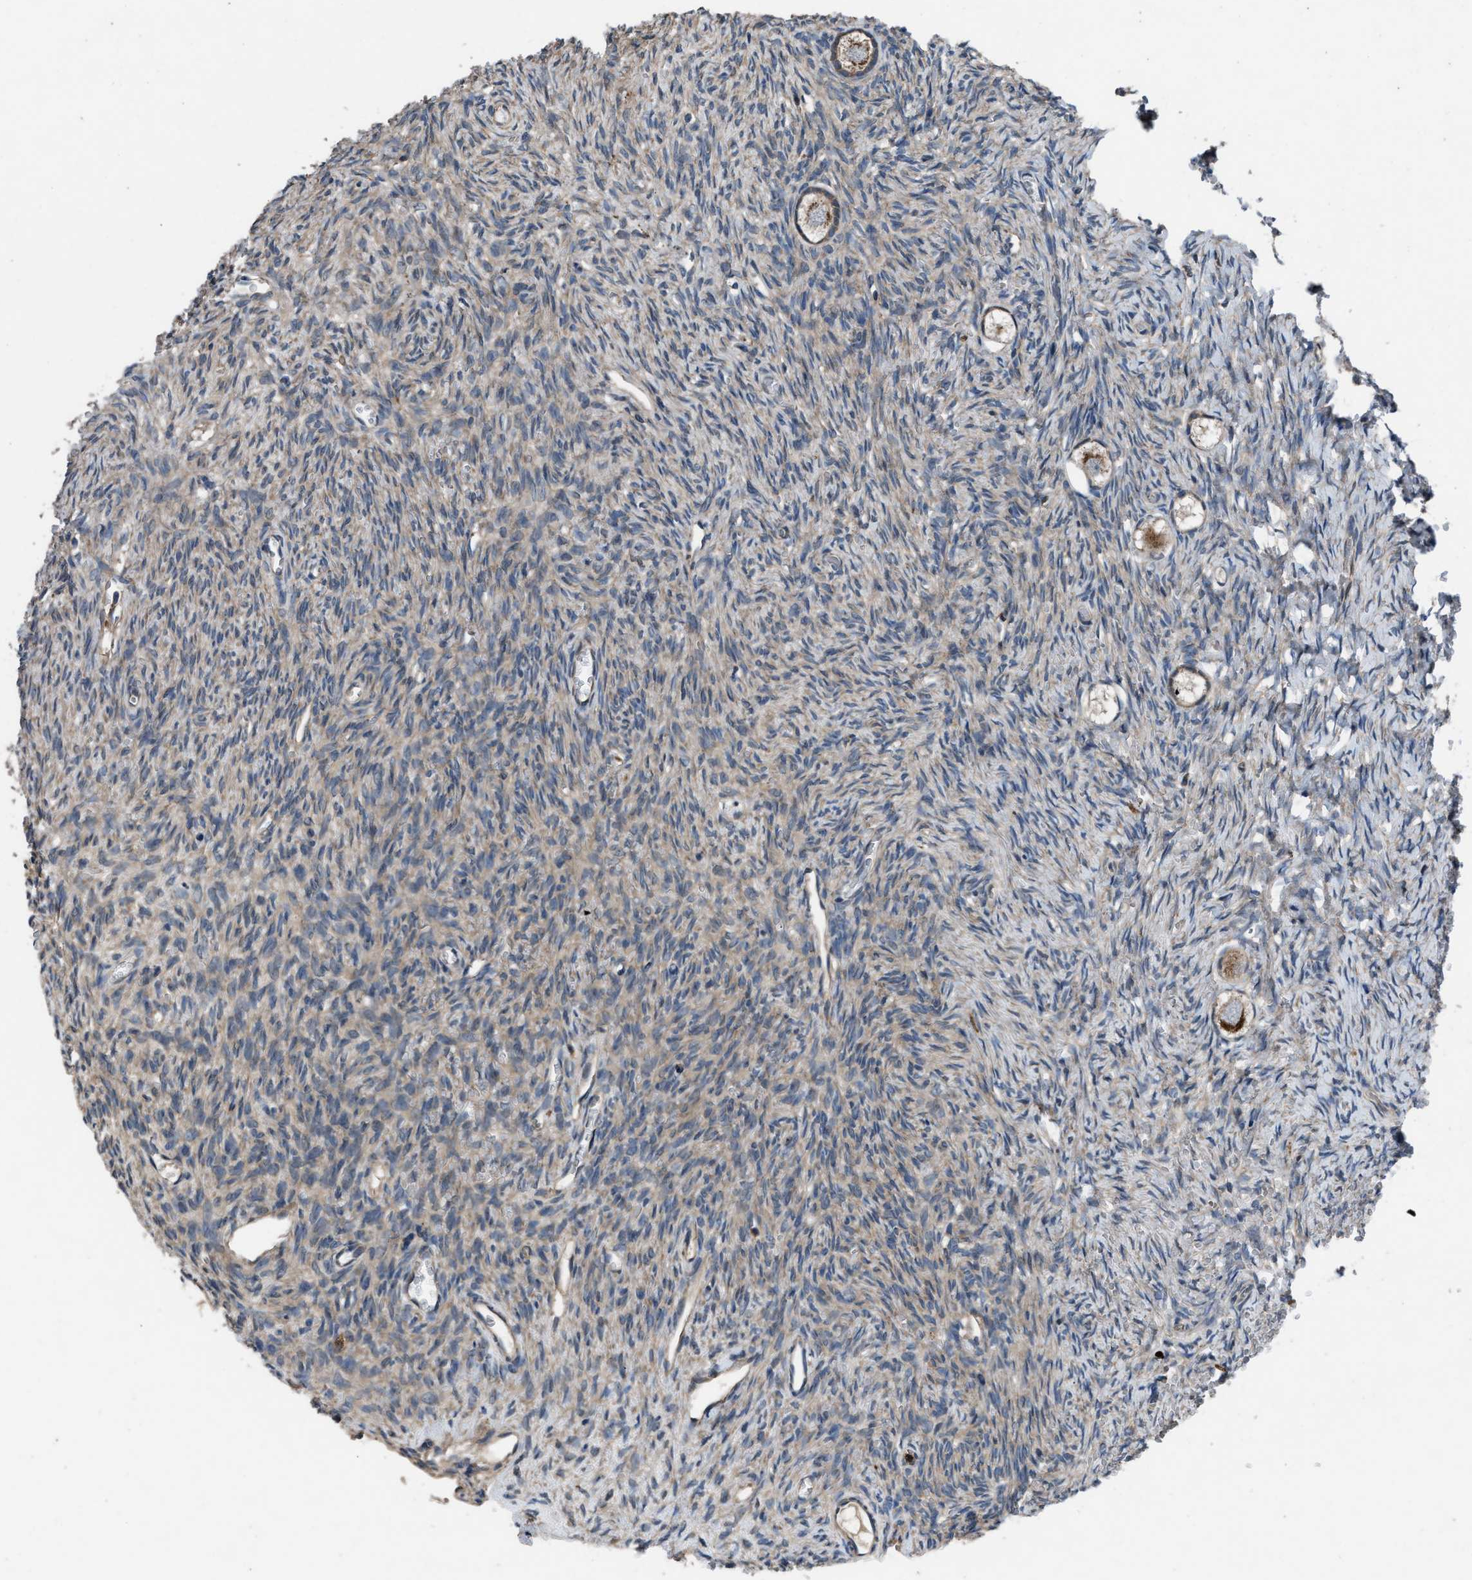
{"staining": {"intensity": "moderate", "quantity": "25%-75%", "location": "cytoplasmic/membranous"}, "tissue": "ovary", "cell_type": "Follicle cells", "image_type": "normal", "snomed": [{"axis": "morphology", "description": "Normal tissue, NOS"}, {"axis": "topography", "description": "Ovary"}], "caption": "IHC (DAB) staining of normal ovary reveals moderate cytoplasmic/membranous protein staining in approximately 25%-75% of follicle cells.", "gene": "USP25", "patient": {"sex": "female", "age": 27}}